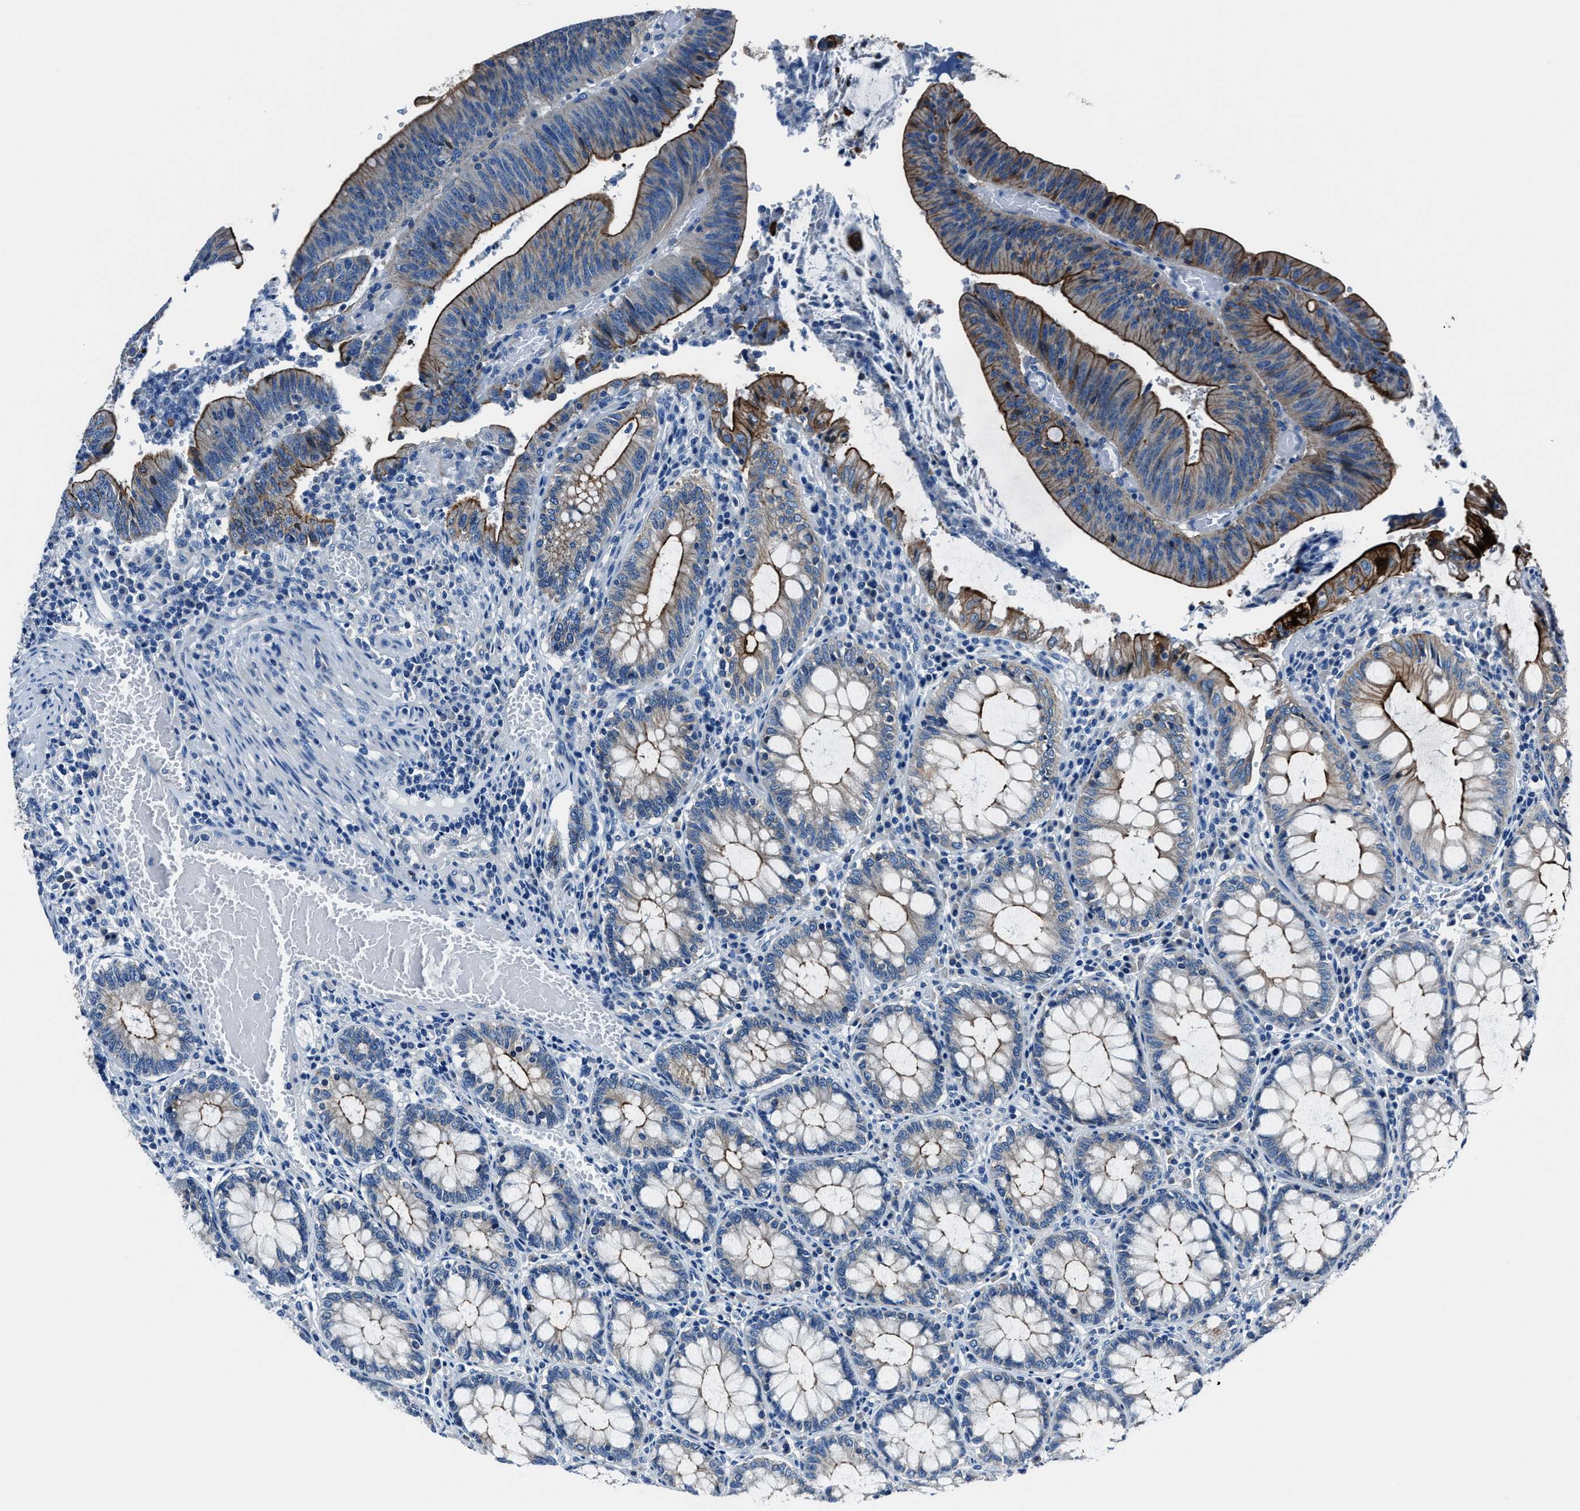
{"staining": {"intensity": "strong", "quantity": ">75%", "location": "cytoplasmic/membranous"}, "tissue": "colorectal cancer", "cell_type": "Tumor cells", "image_type": "cancer", "snomed": [{"axis": "morphology", "description": "Normal tissue, NOS"}, {"axis": "morphology", "description": "Adenocarcinoma, NOS"}, {"axis": "topography", "description": "Rectum"}], "caption": "Immunohistochemical staining of colorectal cancer (adenocarcinoma) exhibits high levels of strong cytoplasmic/membranous staining in approximately >75% of tumor cells.", "gene": "LMO7", "patient": {"sex": "female", "age": 66}}